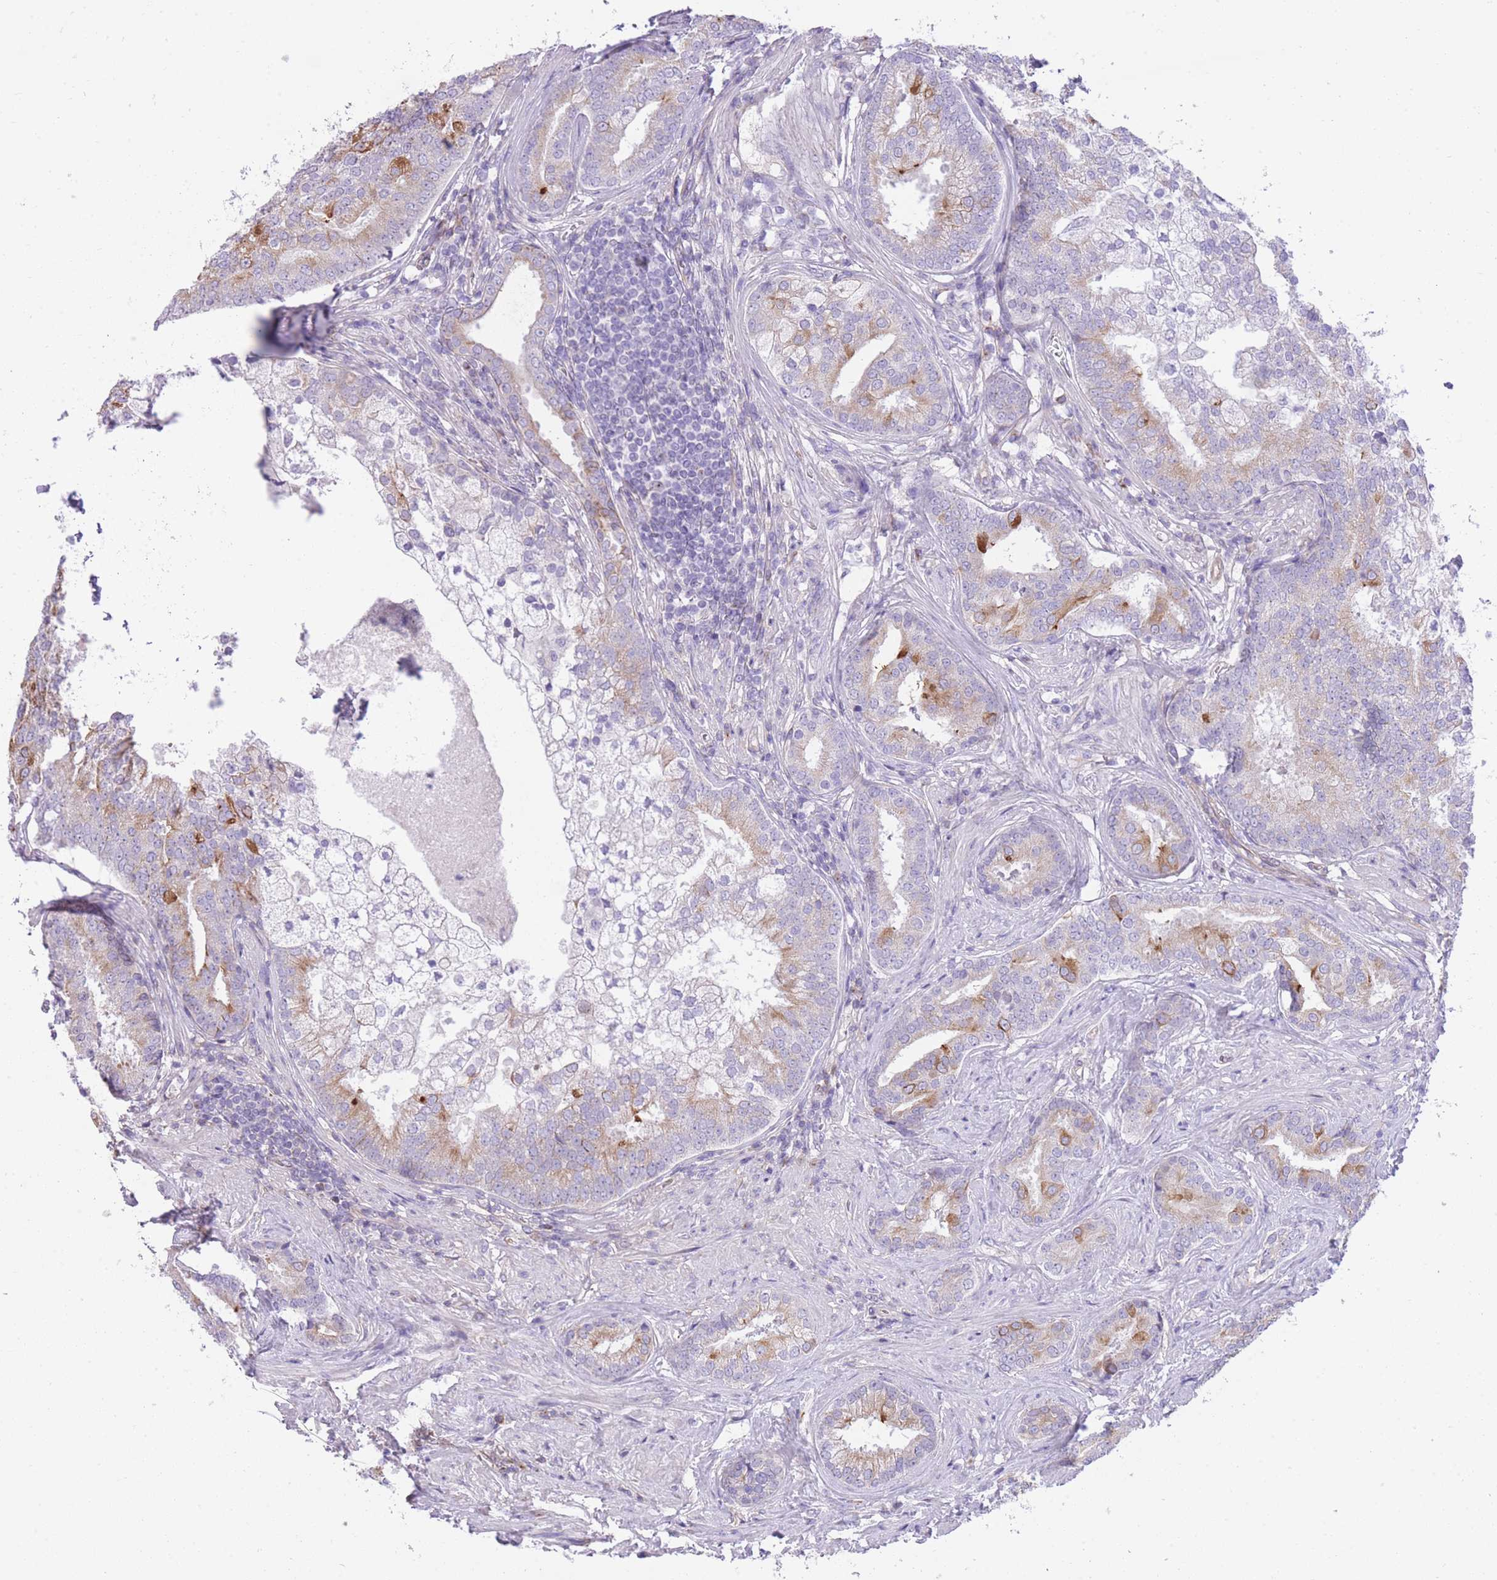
{"staining": {"intensity": "moderate", "quantity": "<25%", "location": "cytoplasmic/membranous"}, "tissue": "prostate cancer", "cell_type": "Tumor cells", "image_type": "cancer", "snomed": [{"axis": "morphology", "description": "Adenocarcinoma, High grade"}, {"axis": "topography", "description": "Prostate"}], "caption": "Protein staining displays moderate cytoplasmic/membranous expression in about <25% of tumor cells in prostate adenocarcinoma (high-grade).", "gene": "RHOU", "patient": {"sex": "male", "age": 55}}